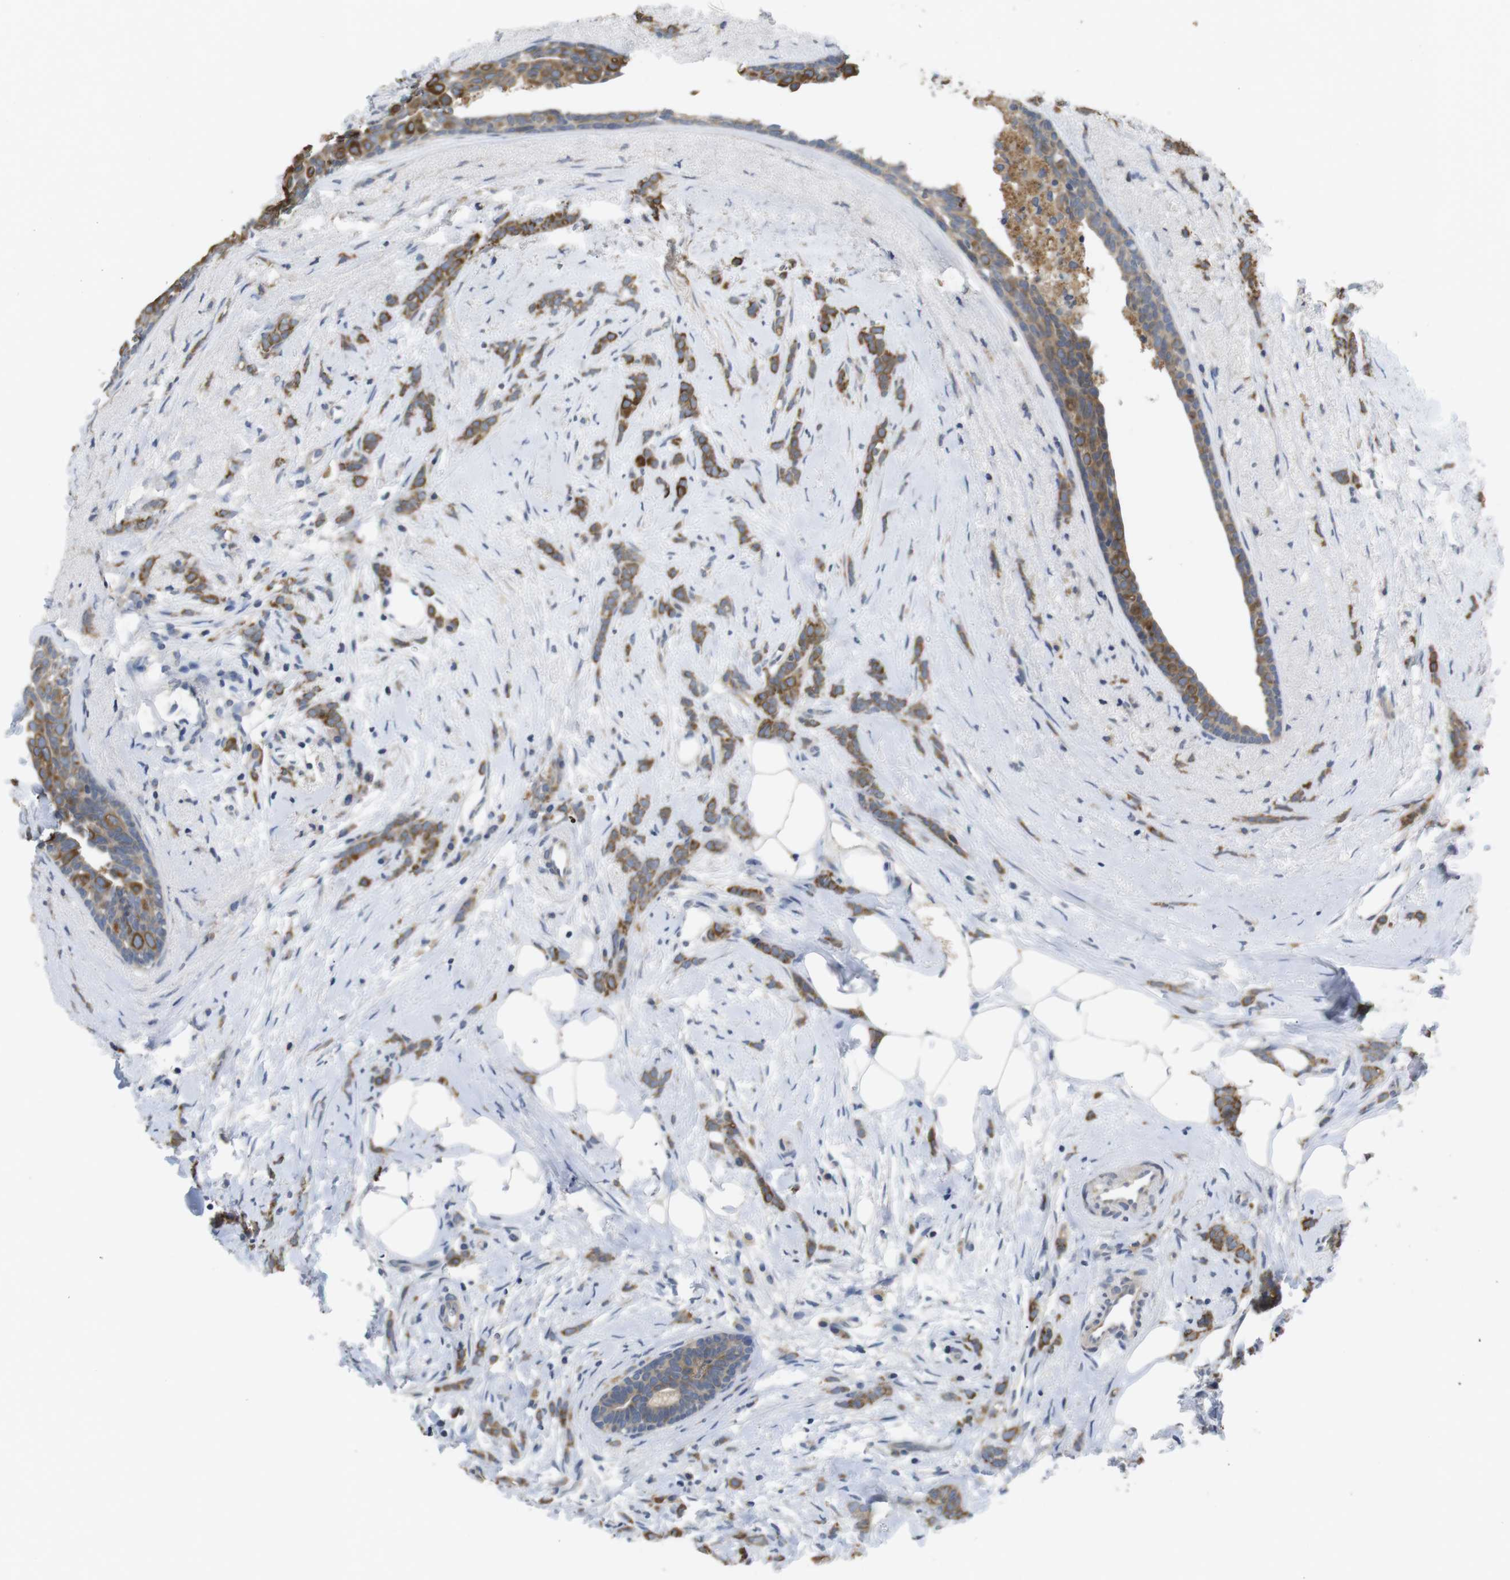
{"staining": {"intensity": "strong", "quantity": ">75%", "location": "cytoplasmic/membranous"}, "tissue": "breast cancer", "cell_type": "Tumor cells", "image_type": "cancer", "snomed": [{"axis": "morphology", "description": "Lobular carcinoma, in situ"}, {"axis": "morphology", "description": "Lobular carcinoma"}, {"axis": "topography", "description": "Breast"}], "caption": "Protein analysis of lobular carcinoma (breast) tissue shows strong cytoplasmic/membranous expression in about >75% of tumor cells. (Brightfield microscopy of DAB IHC at high magnification).", "gene": "ADGRL3", "patient": {"sex": "female", "age": 41}}